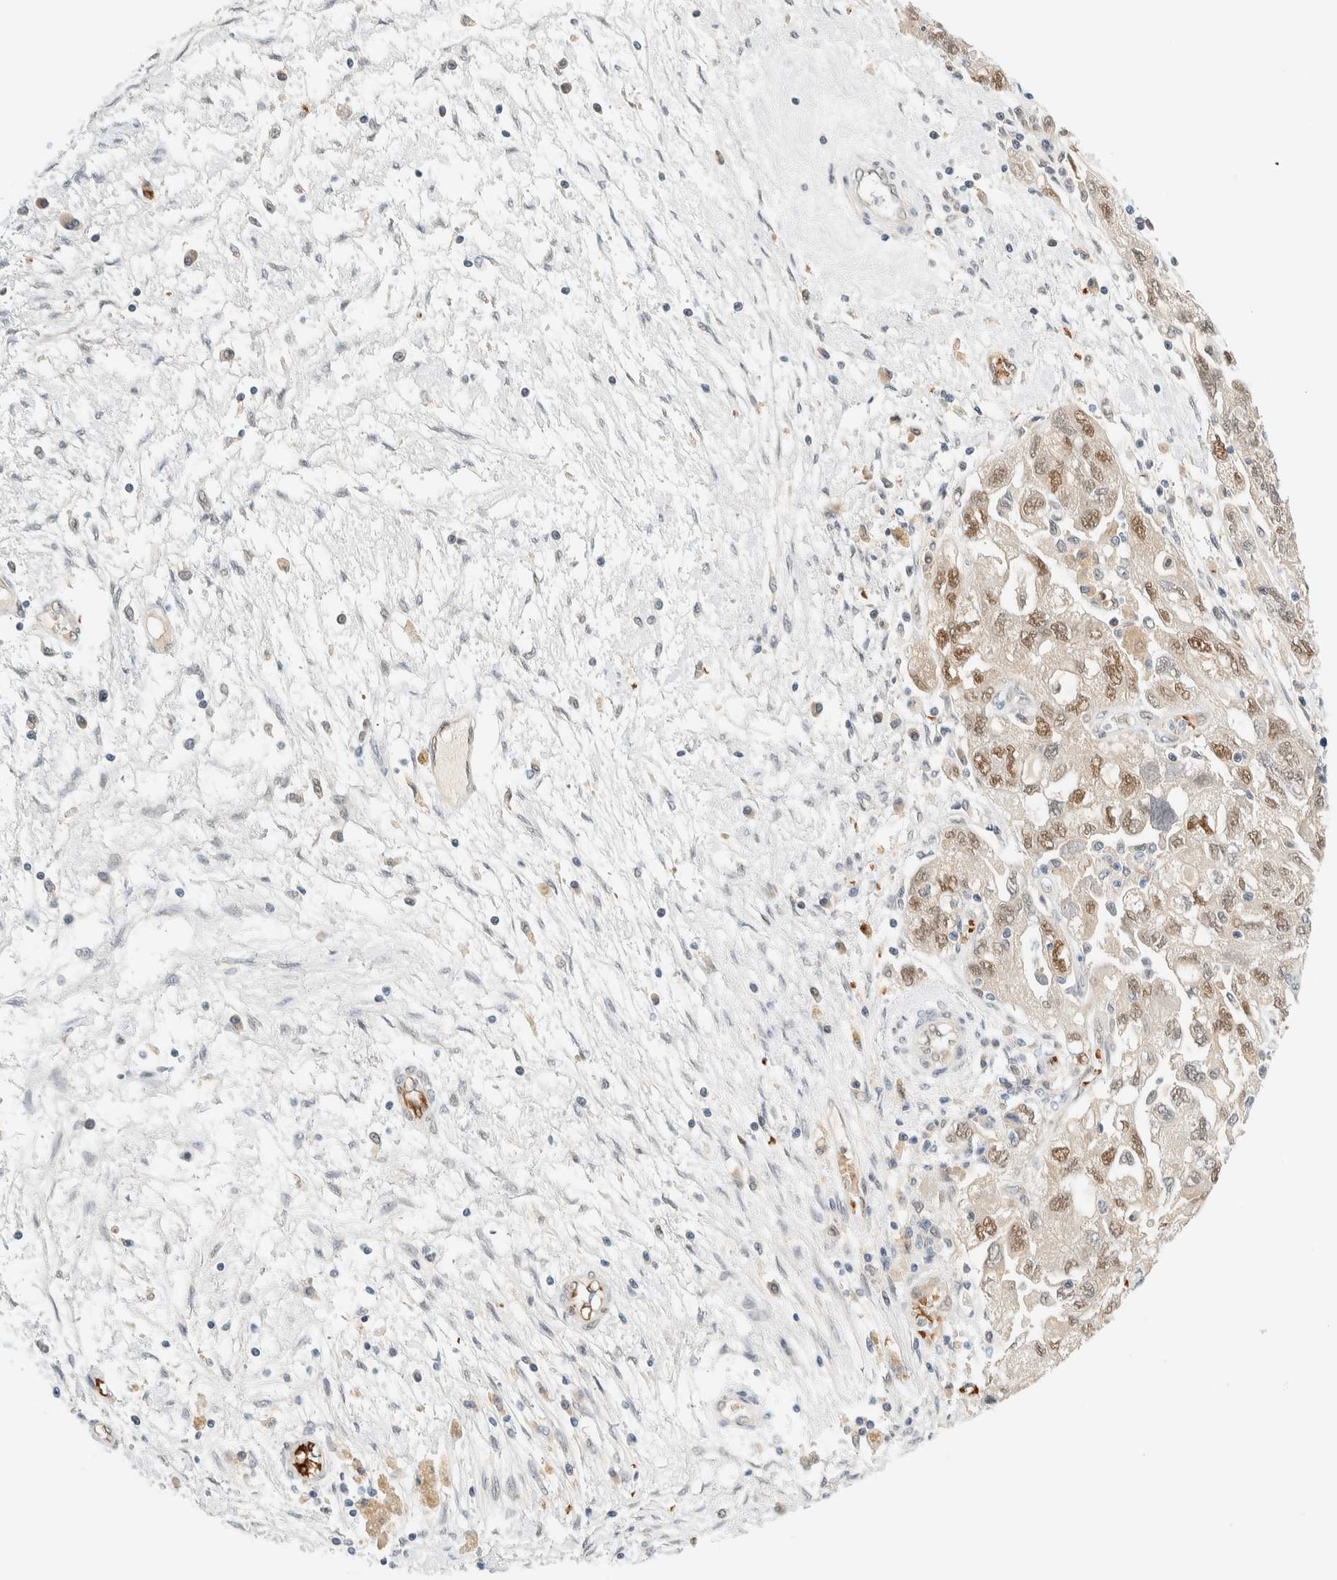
{"staining": {"intensity": "weak", "quantity": "25%-75%", "location": "nuclear"}, "tissue": "ovarian cancer", "cell_type": "Tumor cells", "image_type": "cancer", "snomed": [{"axis": "morphology", "description": "Carcinoma, NOS"}, {"axis": "morphology", "description": "Cystadenocarcinoma, serous, NOS"}, {"axis": "topography", "description": "Ovary"}], "caption": "The histopathology image displays staining of ovarian cancer, revealing weak nuclear protein positivity (brown color) within tumor cells. The staining is performed using DAB (3,3'-diaminobenzidine) brown chromogen to label protein expression. The nuclei are counter-stained blue using hematoxylin.", "gene": "TSTD2", "patient": {"sex": "female", "age": 69}}